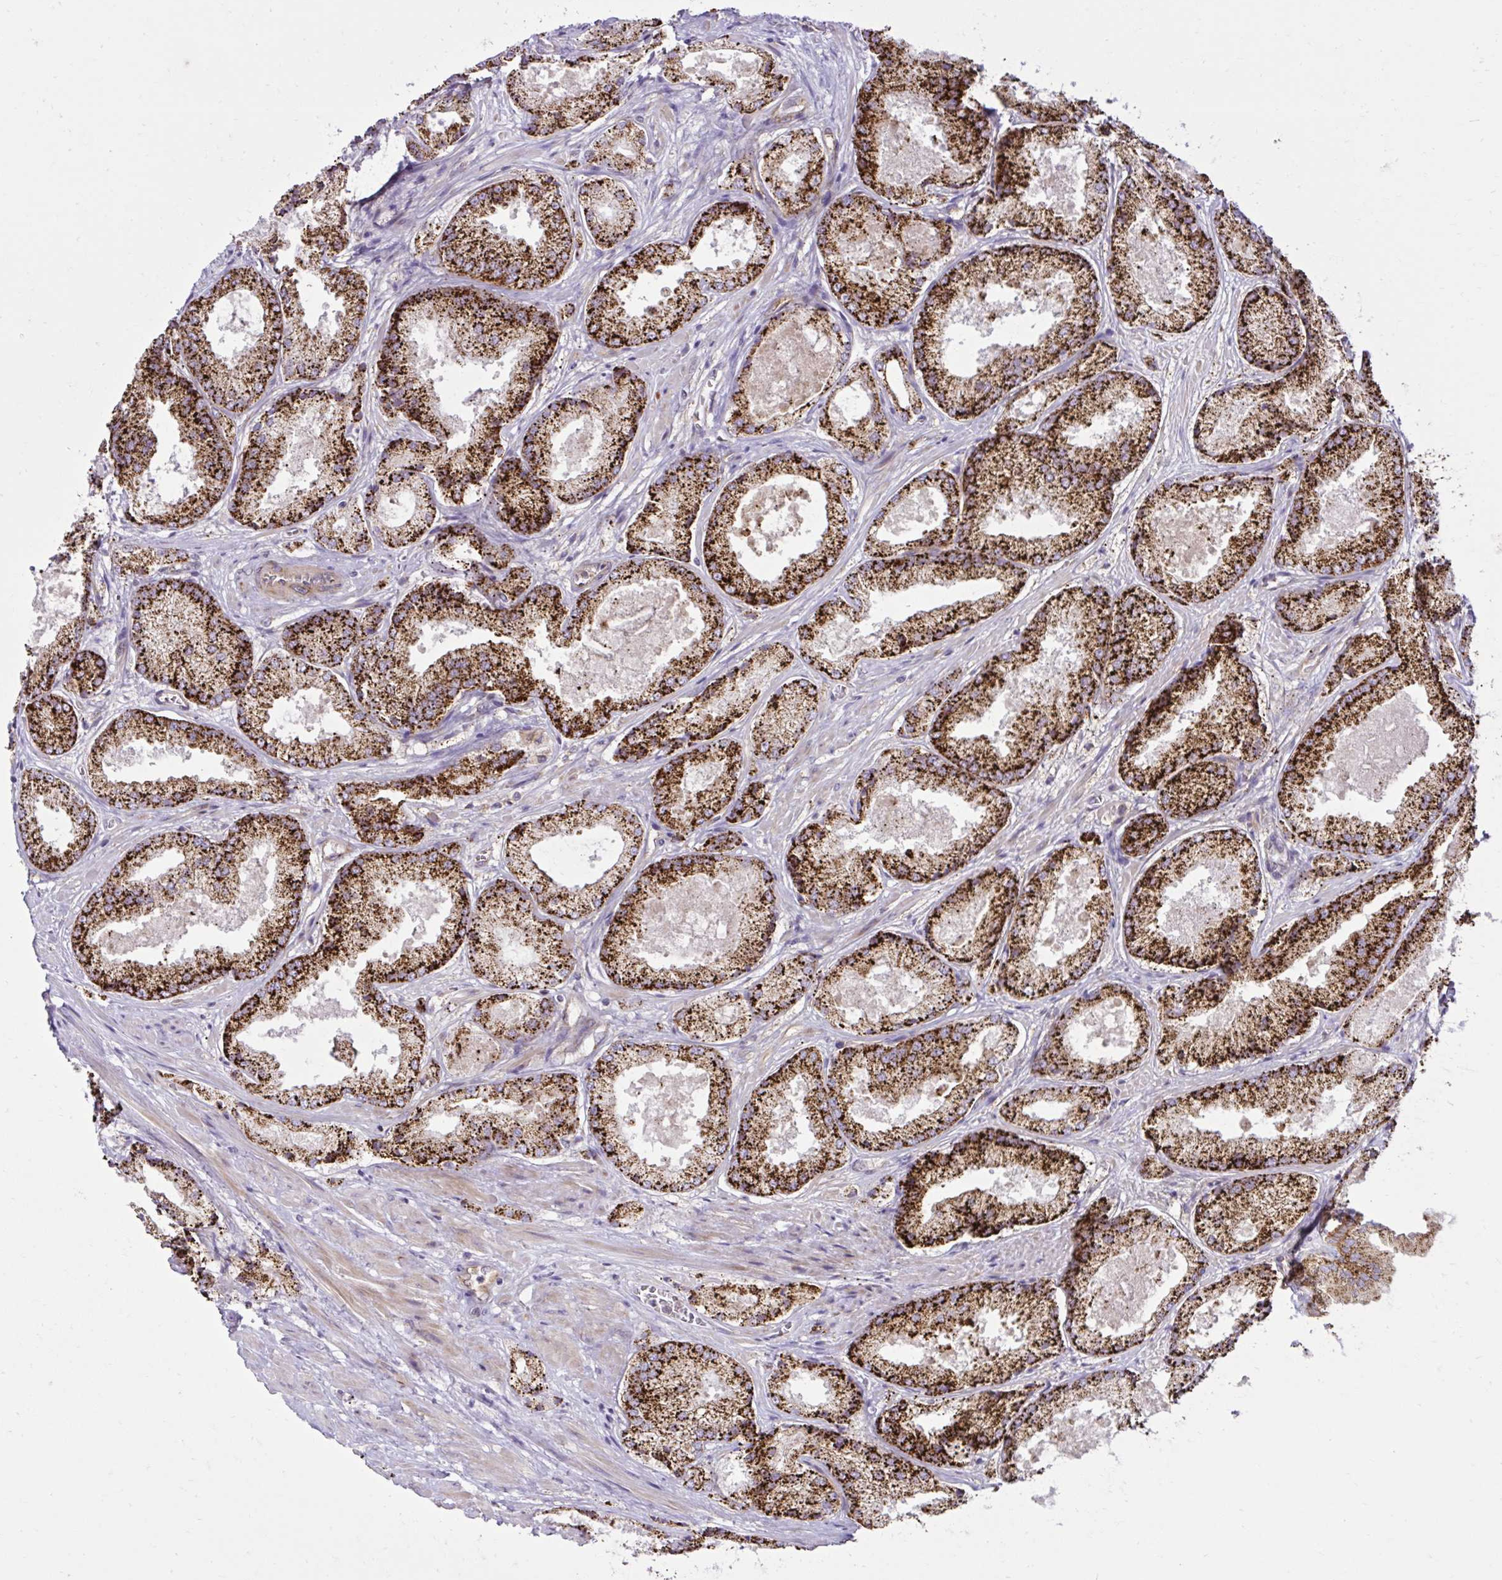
{"staining": {"intensity": "strong", "quantity": ">75%", "location": "cytoplasmic/membranous"}, "tissue": "prostate cancer", "cell_type": "Tumor cells", "image_type": "cancer", "snomed": [{"axis": "morphology", "description": "Adenocarcinoma, High grade"}, {"axis": "topography", "description": "Prostate"}], "caption": "Immunohistochemical staining of human prostate high-grade adenocarcinoma displays high levels of strong cytoplasmic/membranous protein staining in approximately >75% of tumor cells.", "gene": "LIMS1", "patient": {"sex": "male", "age": 68}}